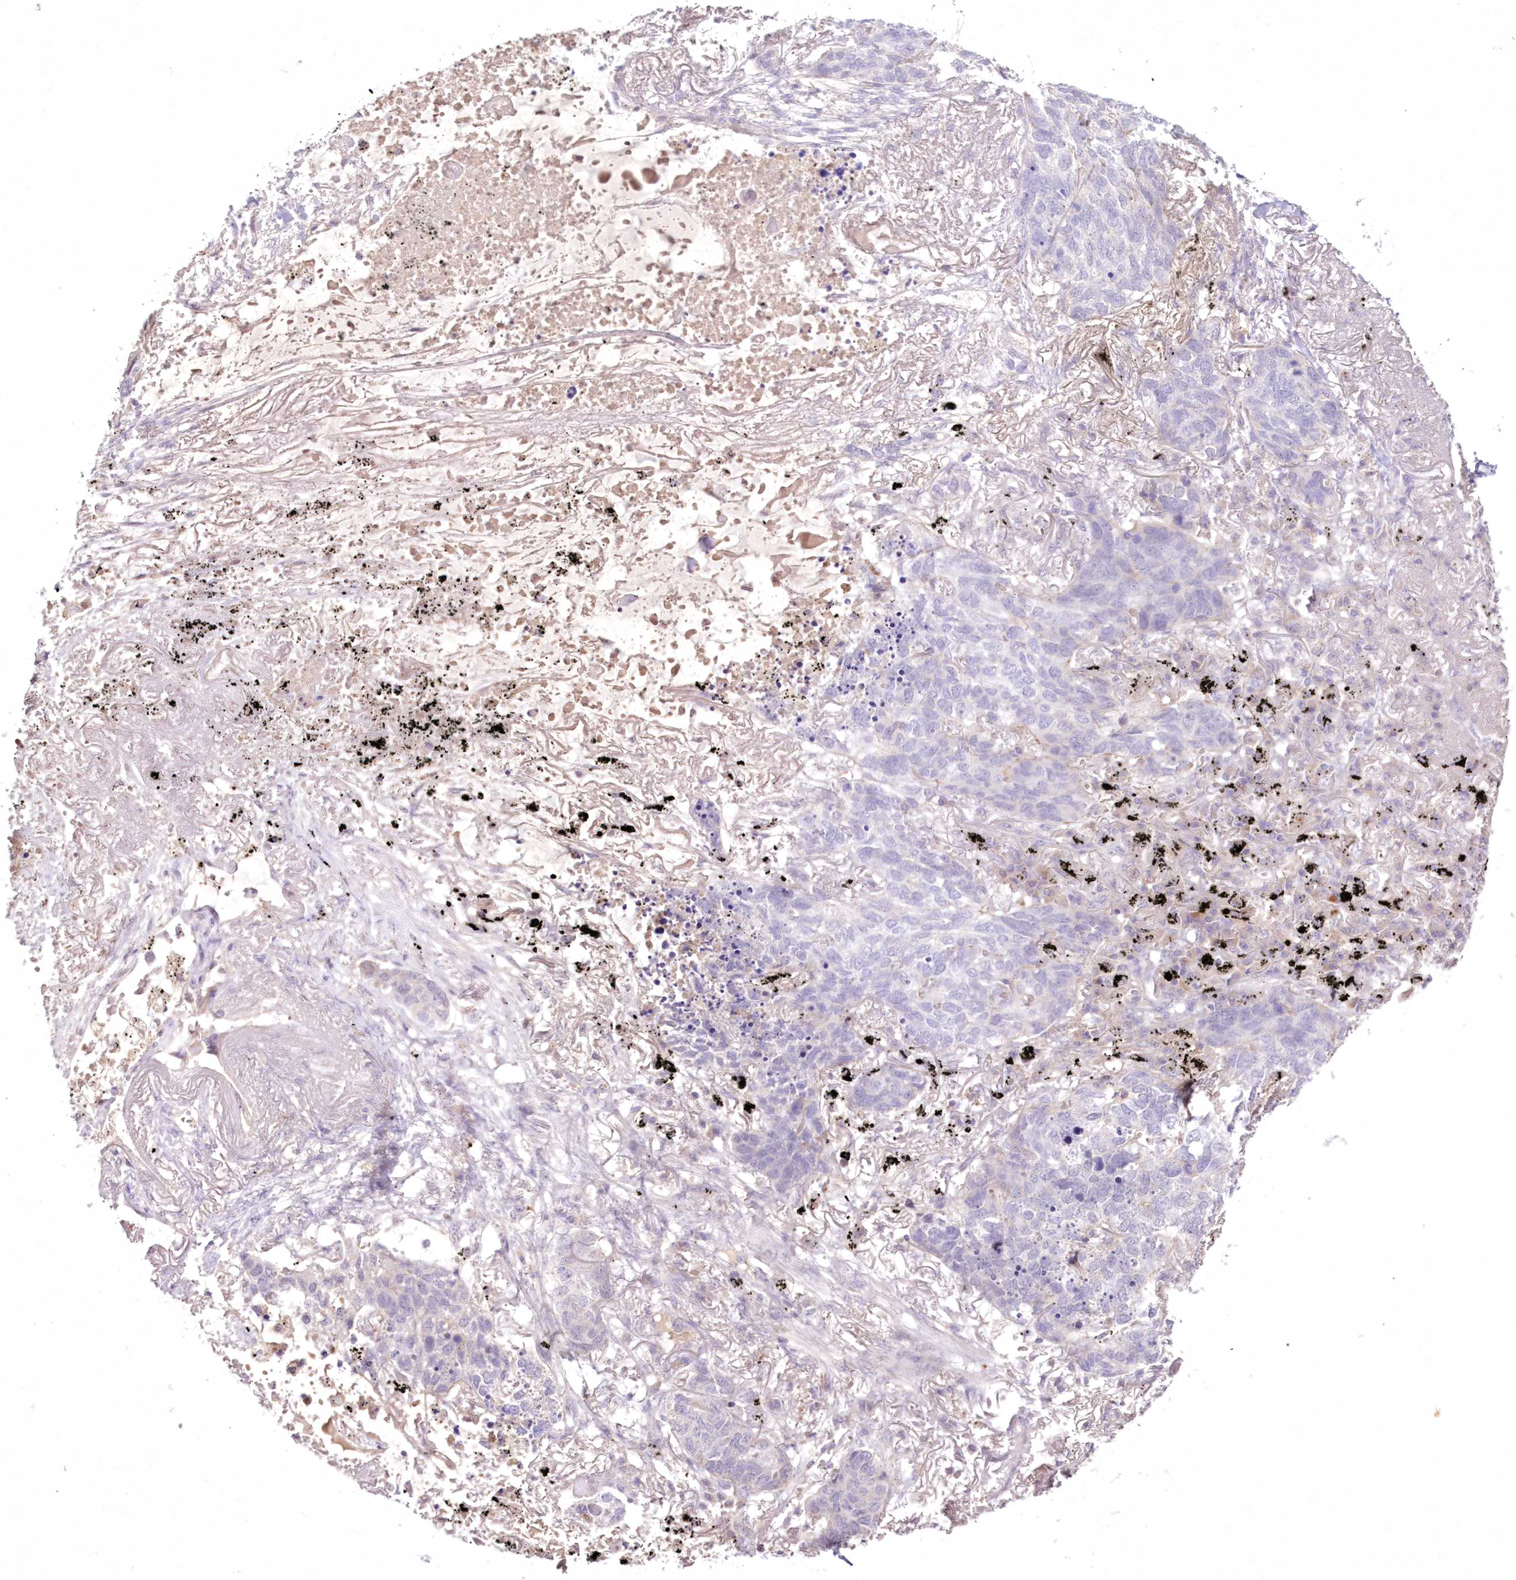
{"staining": {"intensity": "negative", "quantity": "none", "location": "none"}, "tissue": "lung cancer", "cell_type": "Tumor cells", "image_type": "cancer", "snomed": [{"axis": "morphology", "description": "Squamous cell carcinoma, NOS"}, {"axis": "topography", "description": "Lung"}], "caption": "This is an immunohistochemistry (IHC) histopathology image of human squamous cell carcinoma (lung). There is no staining in tumor cells.", "gene": "NEU4", "patient": {"sex": "female", "age": 63}}